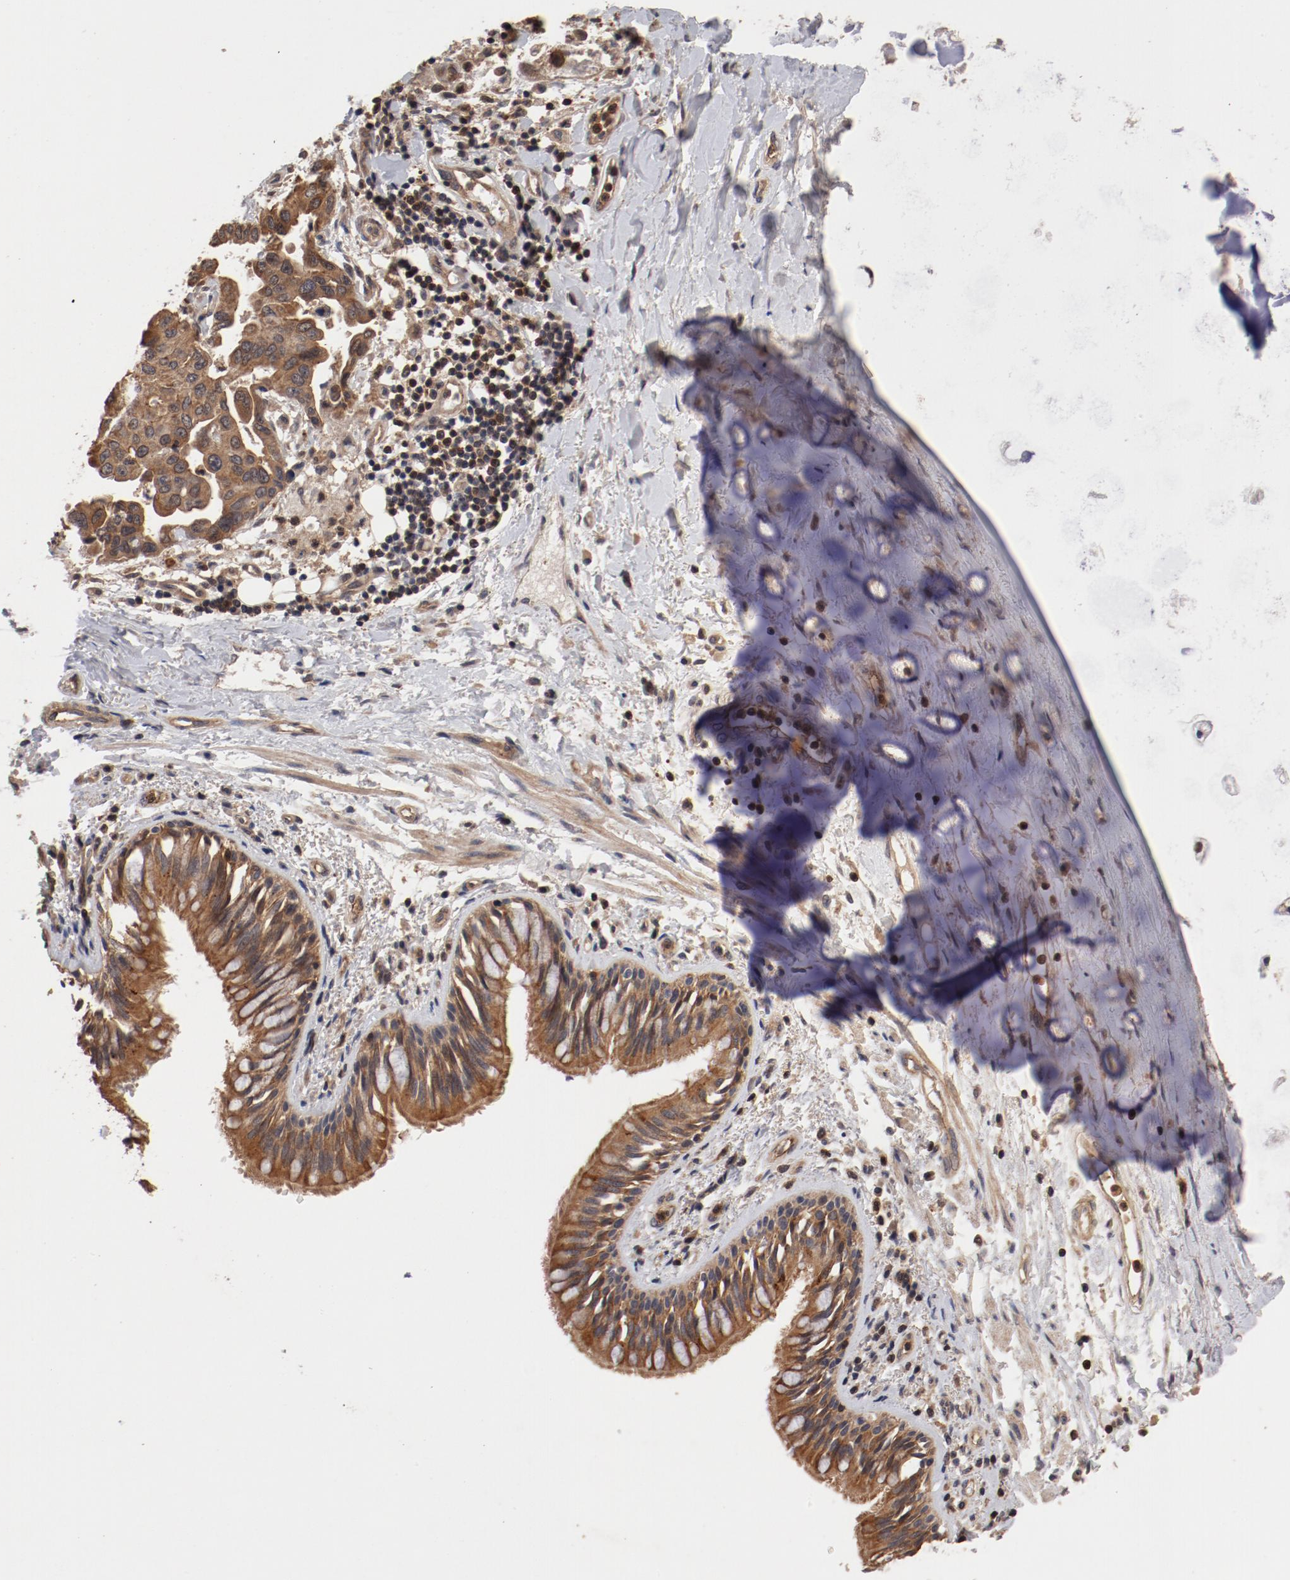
{"staining": {"intensity": "moderate", "quantity": ">75%", "location": "cytoplasmic/membranous"}, "tissue": "lung cancer", "cell_type": "Tumor cells", "image_type": "cancer", "snomed": [{"axis": "morphology", "description": "Adenocarcinoma, NOS"}, {"axis": "topography", "description": "Lymph node"}, {"axis": "topography", "description": "Lung"}], "caption": "Moderate cytoplasmic/membranous staining is present in approximately >75% of tumor cells in adenocarcinoma (lung).", "gene": "GUF1", "patient": {"sex": "male", "age": 64}}